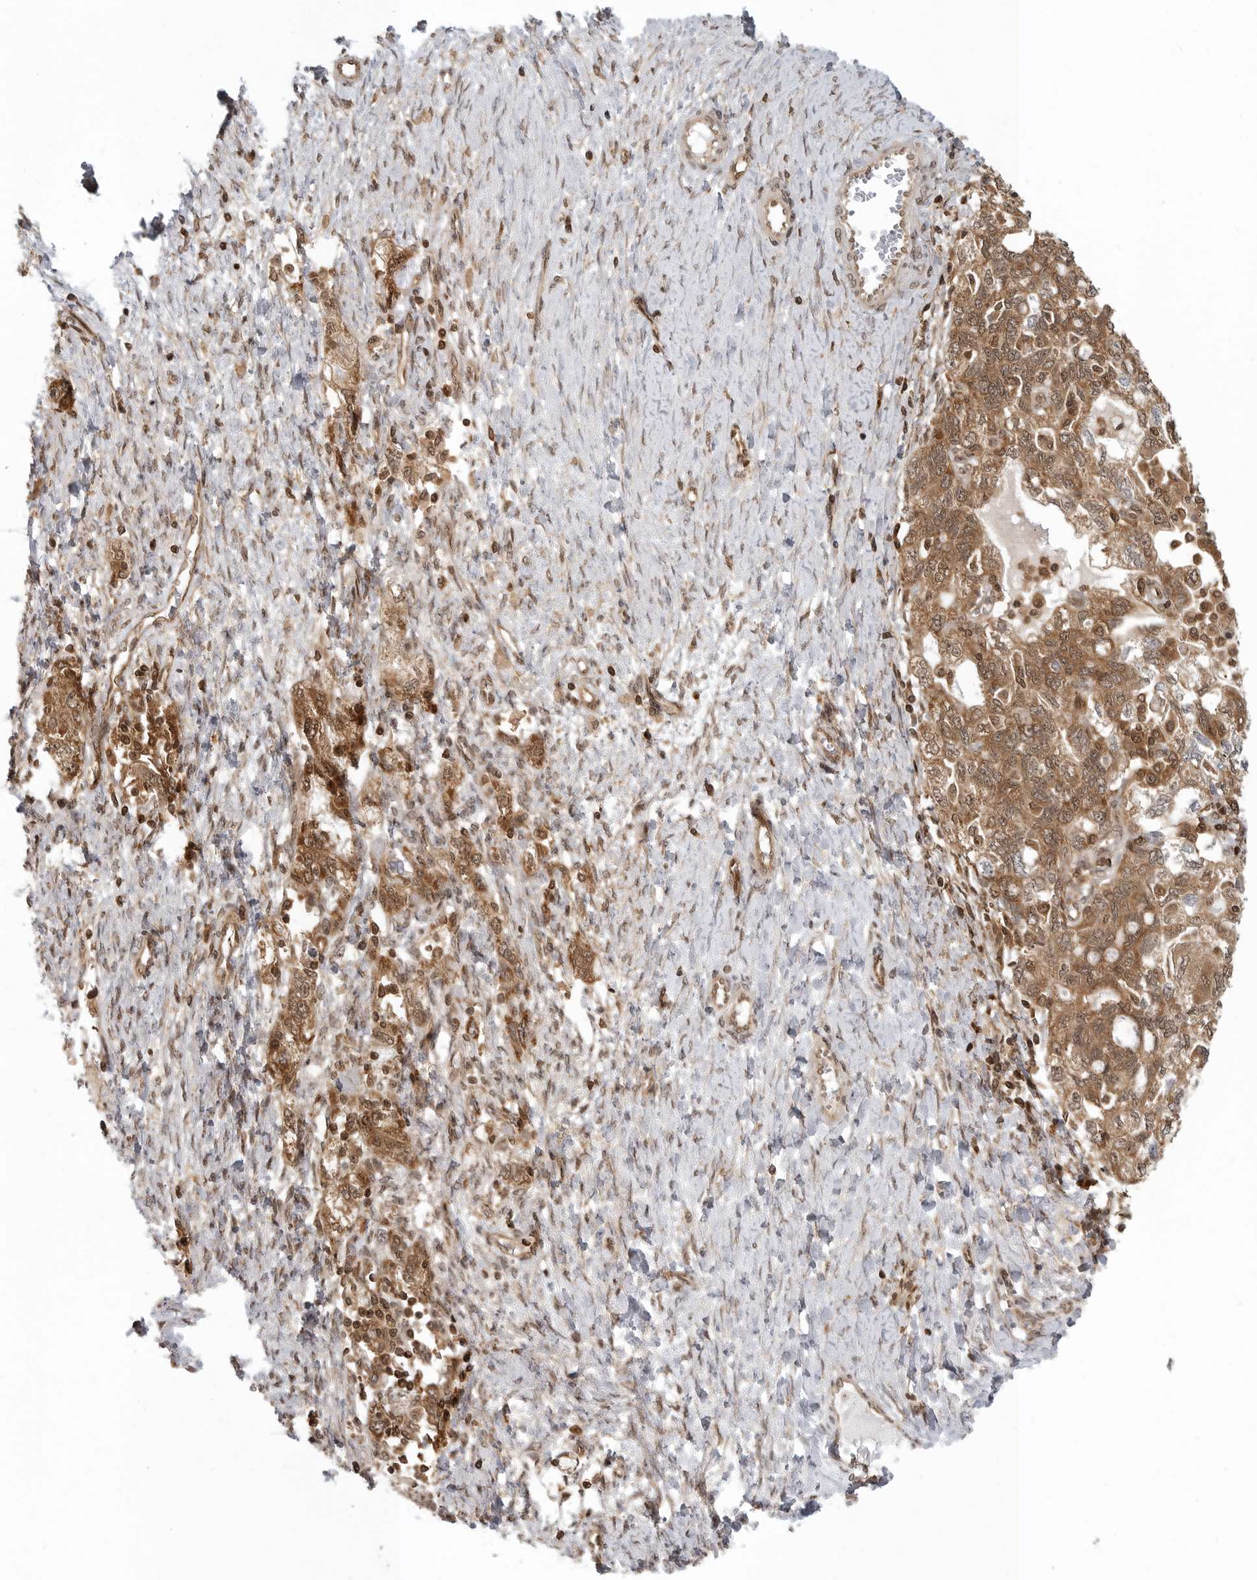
{"staining": {"intensity": "moderate", "quantity": ">75%", "location": "cytoplasmic/membranous,nuclear"}, "tissue": "ovarian cancer", "cell_type": "Tumor cells", "image_type": "cancer", "snomed": [{"axis": "morphology", "description": "Carcinoma, NOS"}, {"axis": "morphology", "description": "Cystadenocarcinoma, serous, NOS"}, {"axis": "topography", "description": "Ovary"}], "caption": "DAB immunohistochemical staining of human ovarian cancer reveals moderate cytoplasmic/membranous and nuclear protein expression in about >75% of tumor cells. Nuclei are stained in blue.", "gene": "SZRD1", "patient": {"sex": "female", "age": 69}}